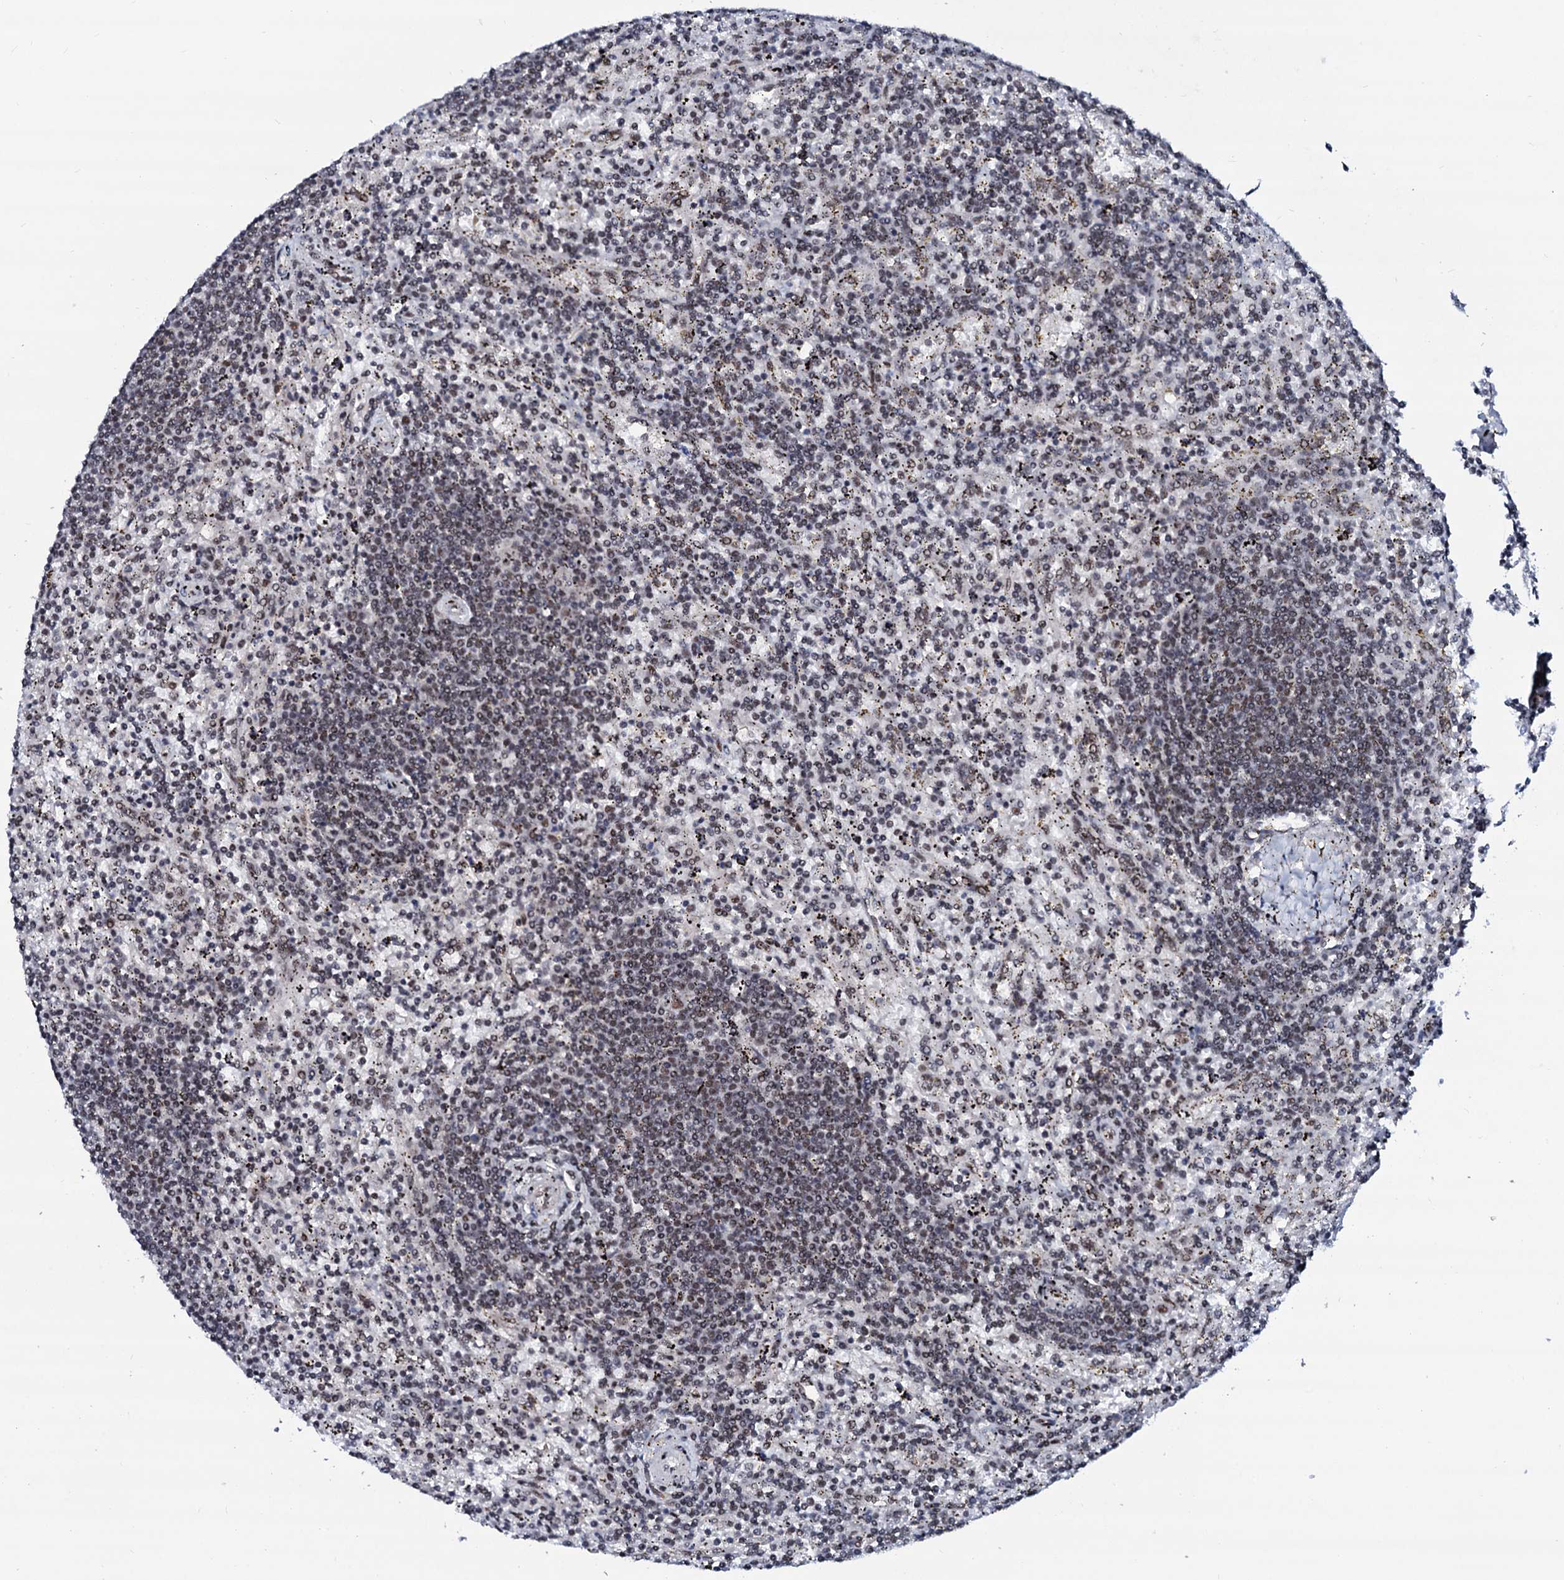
{"staining": {"intensity": "weak", "quantity": "<25%", "location": "nuclear"}, "tissue": "lymphoma", "cell_type": "Tumor cells", "image_type": "cancer", "snomed": [{"axis": "morphology", "description": "Malignant lymphoma, non-Hodgkin's type, Low grade"}, {"axis": "topography", "description": "Spleen"}], "caption": "A photomicrograph of human low-grade malignant lymphoma, non-Hodgkin's type is negative for staining in tumor cells.", "gene": "PRPF18", "patient": {"sex": "male", "age": 76}}